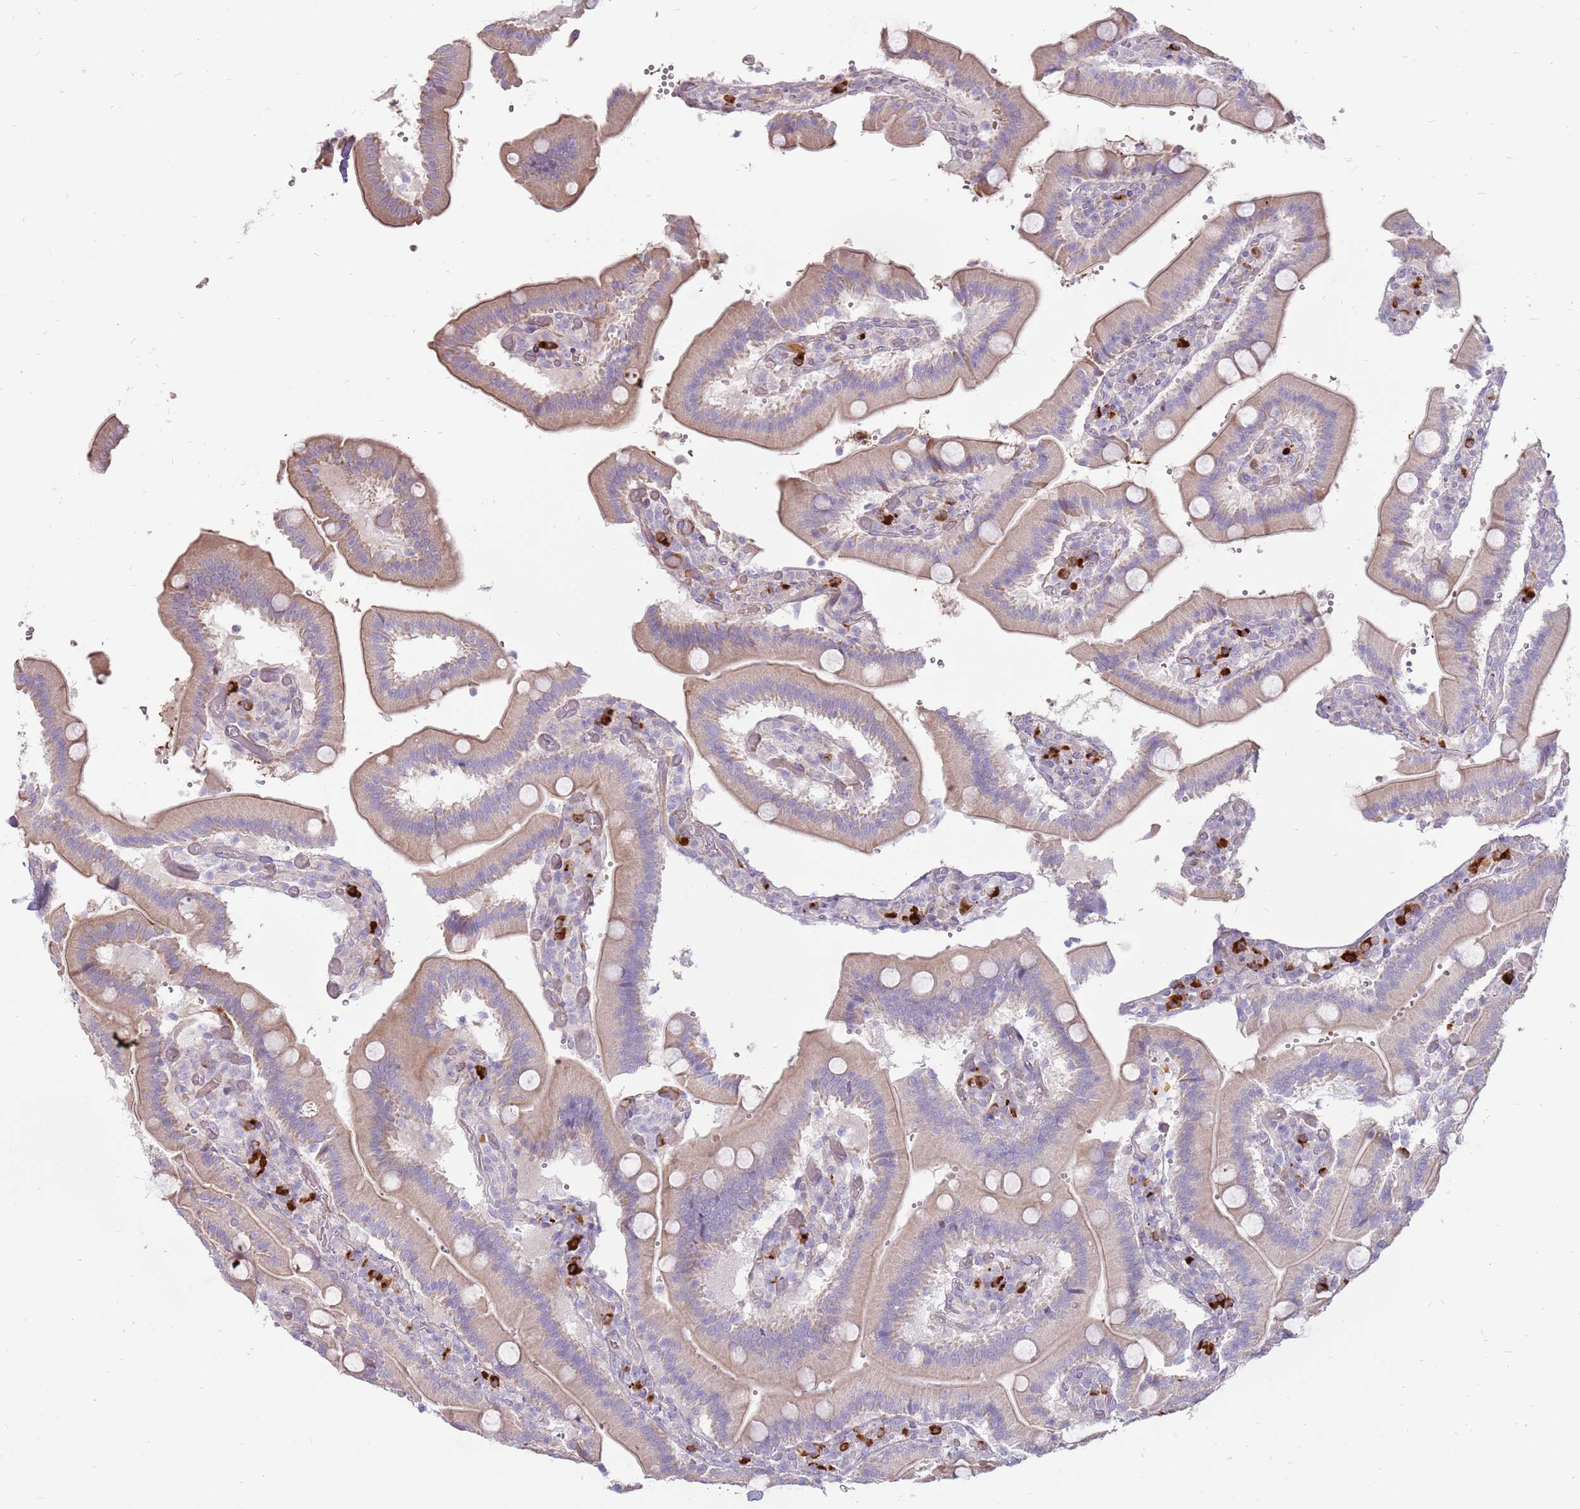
{"staining": {"intensity": "weak", "quantity": "25%-75%", "location": "cytoplasmic/membranous"}, "tissue": "duodenum", "cell_type": "Glandular cells", "image_type": "normal", "snomed": [{"axis": "morphology", "description": "Normal tissue, NOS"}, {"axis": "topography", "description": "Duodenum"}], "caption": "This photomicrograph reveals immunohistochemistry (IHC) staining of normal human duodenum, with low weak cytoplasmic/membranous positivity in approximately 25%-75% of glandular cells.", "gene": "MCUB", "patient": {"sex": "female", "age": 62}}